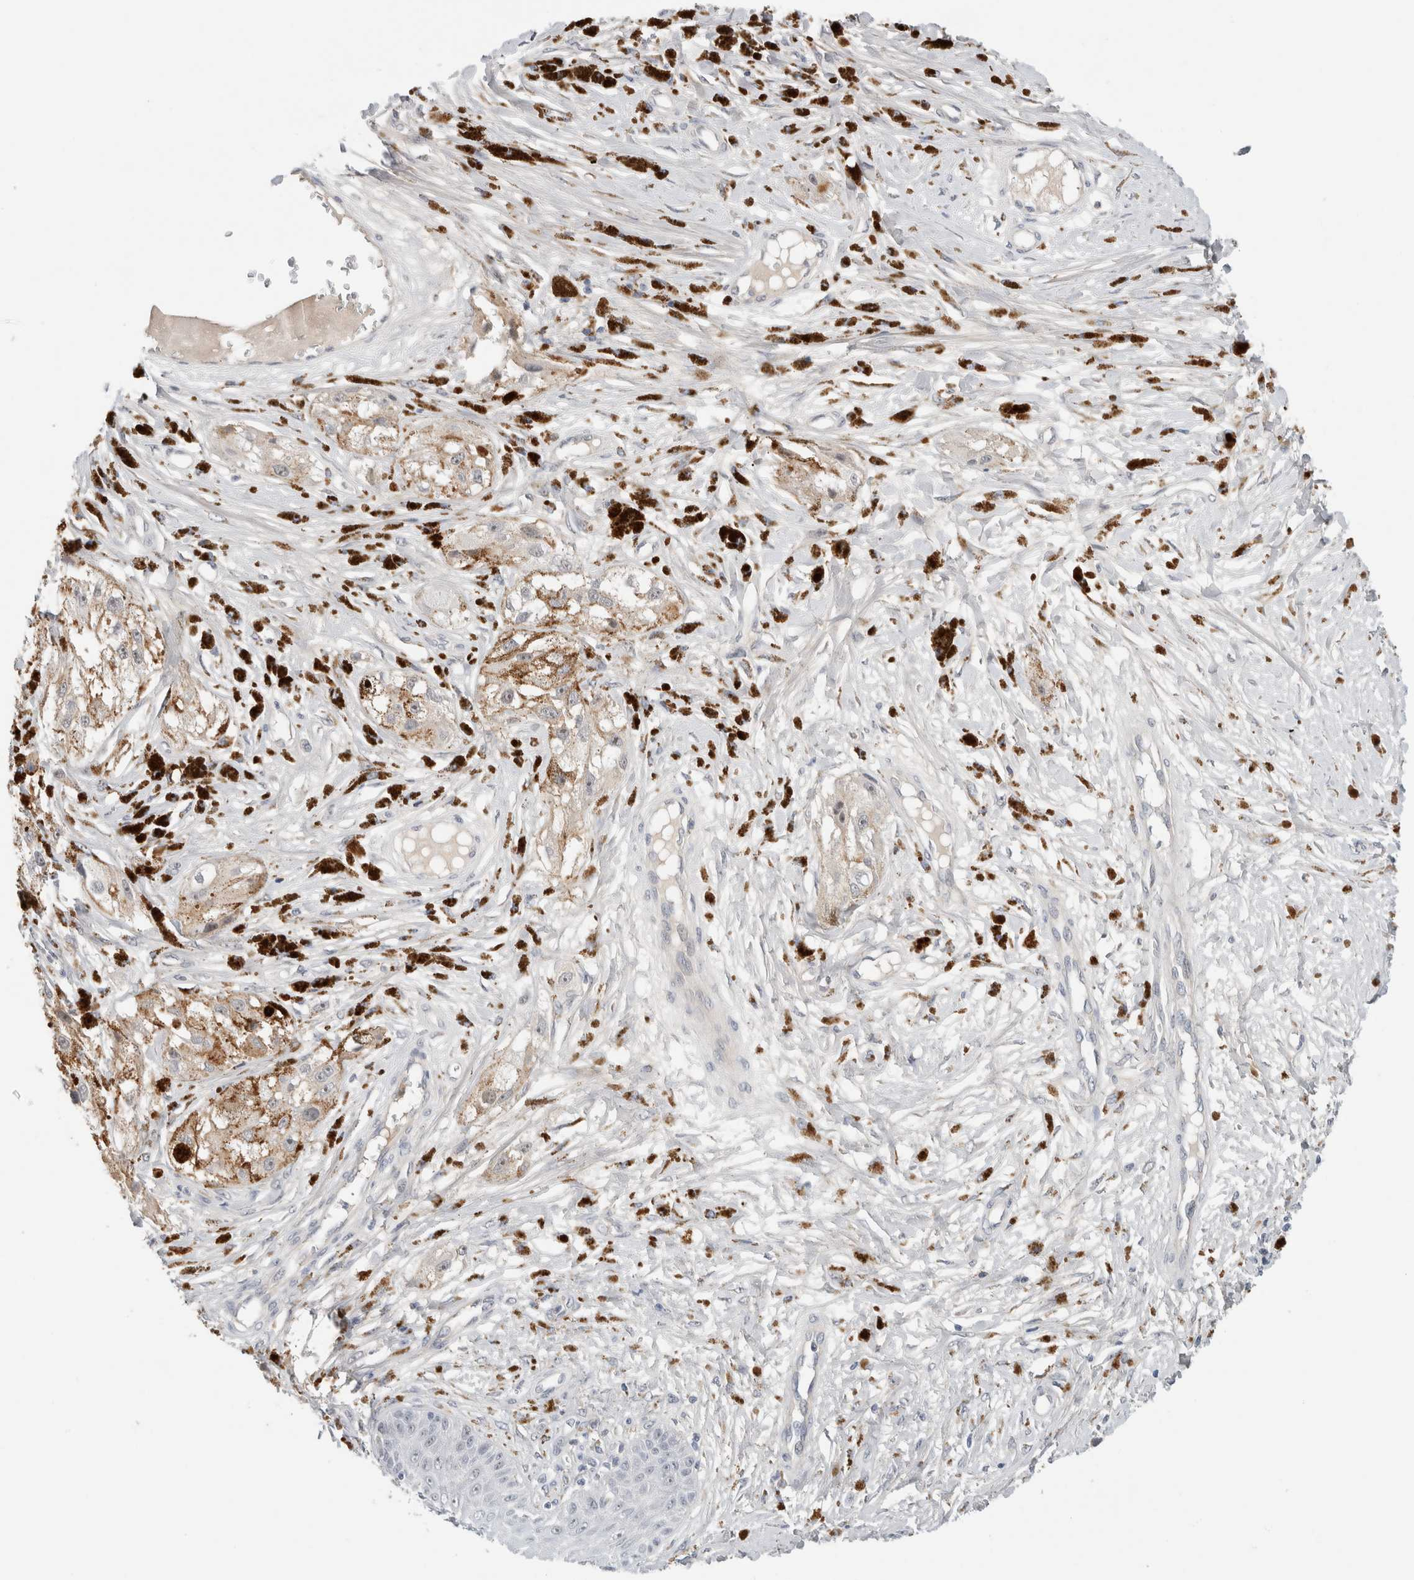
{"staining": {"intensity": "negative", "quantity": "none", "location": "none"}, "tissue": "melanoma", "cell_type": "Tumor cells", "image_type": "cancer", "snomed": [{"axis": "morphology", "description": "Malignant melanoma, NOS"}, {"axis": "topography", "description": "Skin"}], "caption": "Immunohistochemistry (IHC) image of human melanoma stained for a protein (brown), which demonstrates no expression in tumor cells.", "gene": "HCN3", "patient": {"sex": "male", "age": 88}}